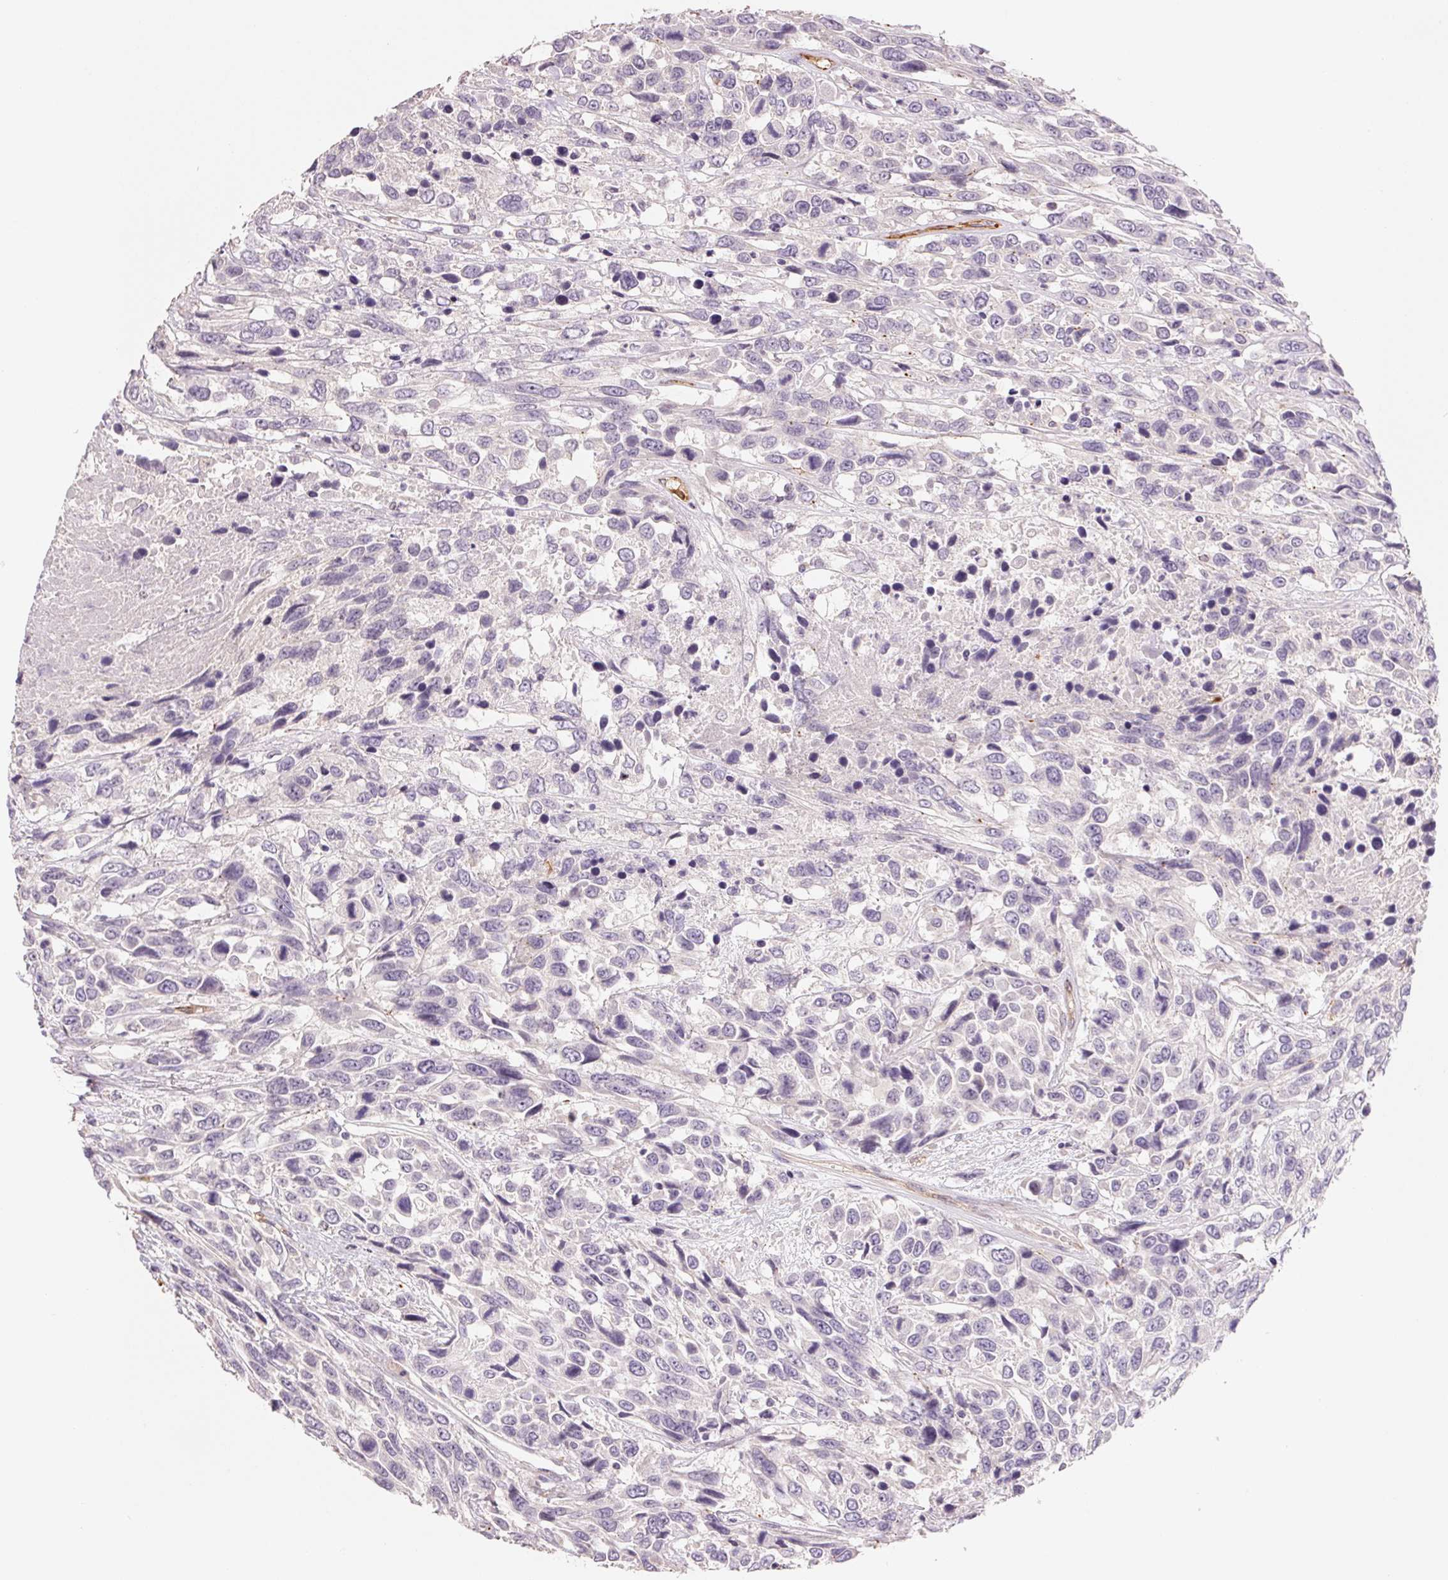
{"staining": {"intensity": "negative", "quantity": "none", "location": "none"}, "tissue": "urothelial cancer", "cell_type": "Tumor cells", "image_type": "cancer", "snomed": [{"axis": "morphology", "description": "Urothelial carcinoma, High grade"}, {"axis": "topography", "description": "Urinary bladder"}], "caption": "DAB (3,3'-diaminobenzidine) immunohistochemical staining of urothelial cancer reveals no significant staining in tumor cells.", "gene": "ANKRD13B", "patient": {"sex": "female", "age": 70}}